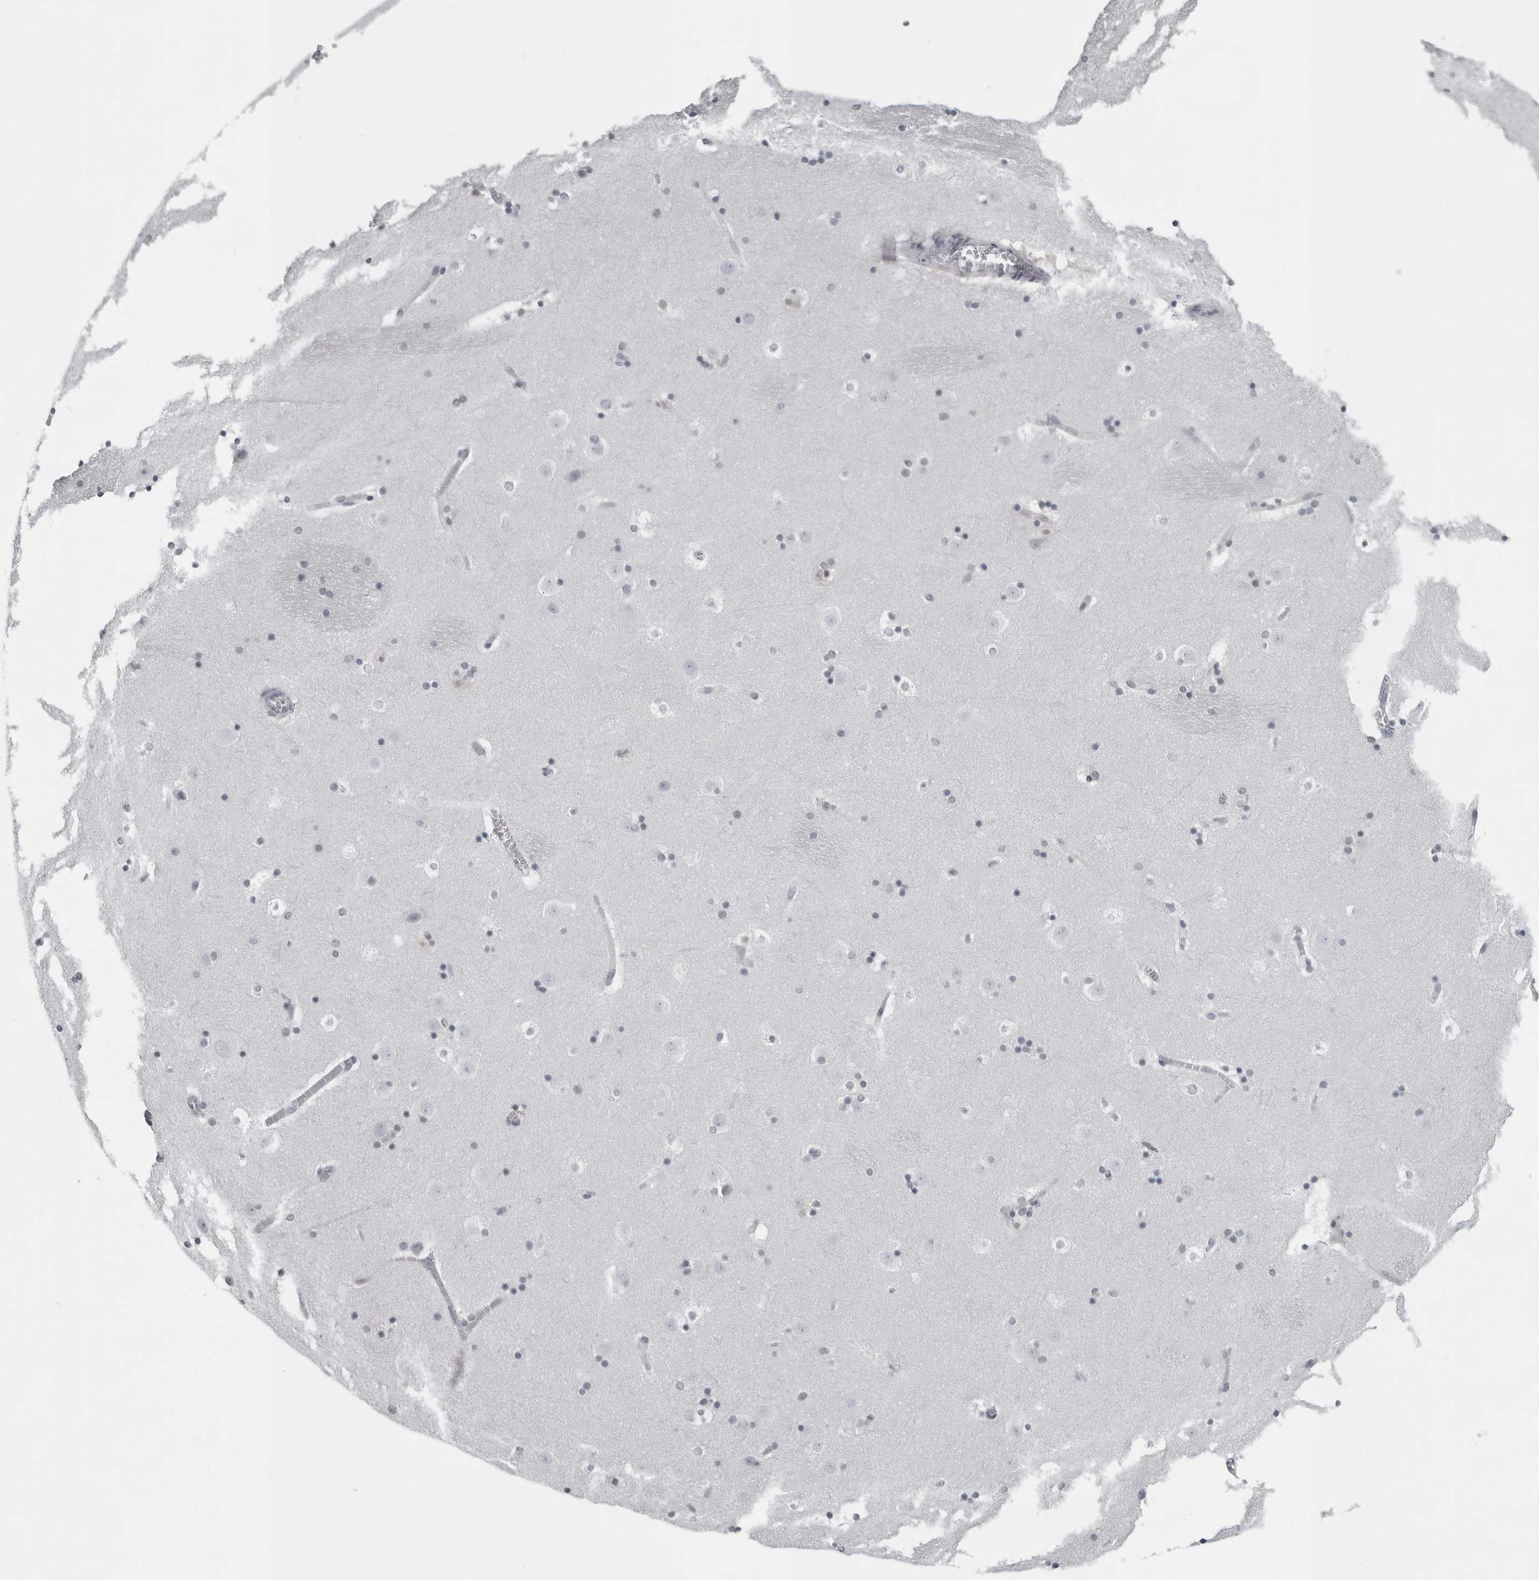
{"staining": {"intensity": "negative", "quantity": "none", "location": "none"}, "tissue": "caudate", "cell_type": "Glial cells", "image_type": "normal", "snomed": [{"axis": "morphology", "description": "Normal tissue, NOS"}, {"axis": "topography", "description": "Lateral ventricle wall"}], "caption": "Immunohistochemistry (IHC) histopathology image of unremarkable human caudate stained for a protein (brown), which displays no staining in glial cells. (Immunohistochemistry (IHC), brightfield microscopy, high magnification).", "gene": "LZIC", "patient": {"sex": "male", "age": 45}}